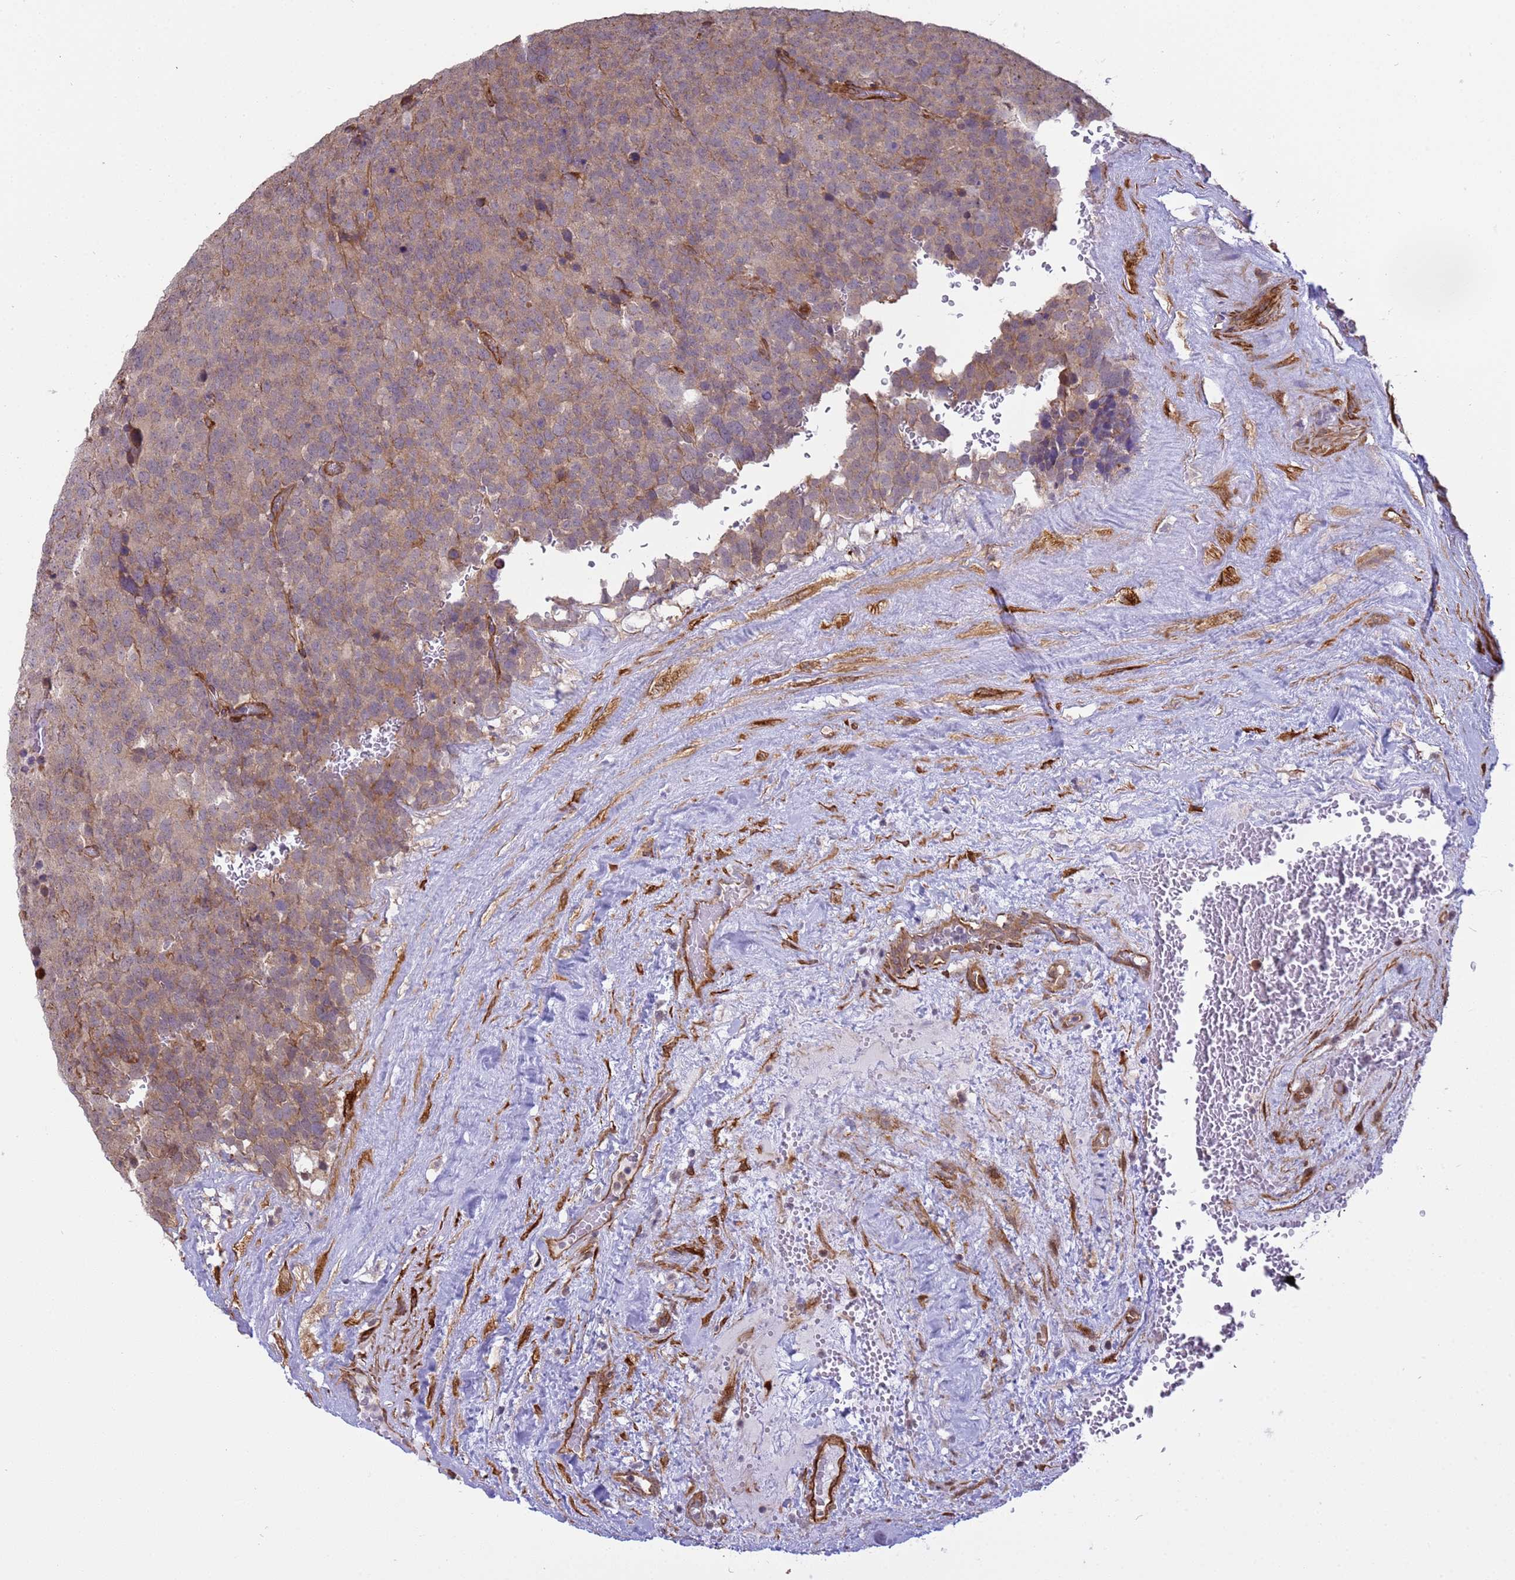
{"staining": {"intensity": "weak", "quantity": "25%-75%", "location": "cytoplasmic/membranous"}, "tissue": "testis cancer", "cell_type": "Tumor cells", "image_type": "cancer", "snomed": [{"axis": "morphology", "description": "Seminoma, NOS"}, {"axis": "topography", "description": "Testis"}], "caption": "A brown stain shows weak cytoplasmic/membranous expression of a protein in human seminoma (testis) tumor cells. (DAB IHC with brightfield microscopy, high magnification).", "gene": "ITGB4", "patient": {"sex": "male", "age": 71}}